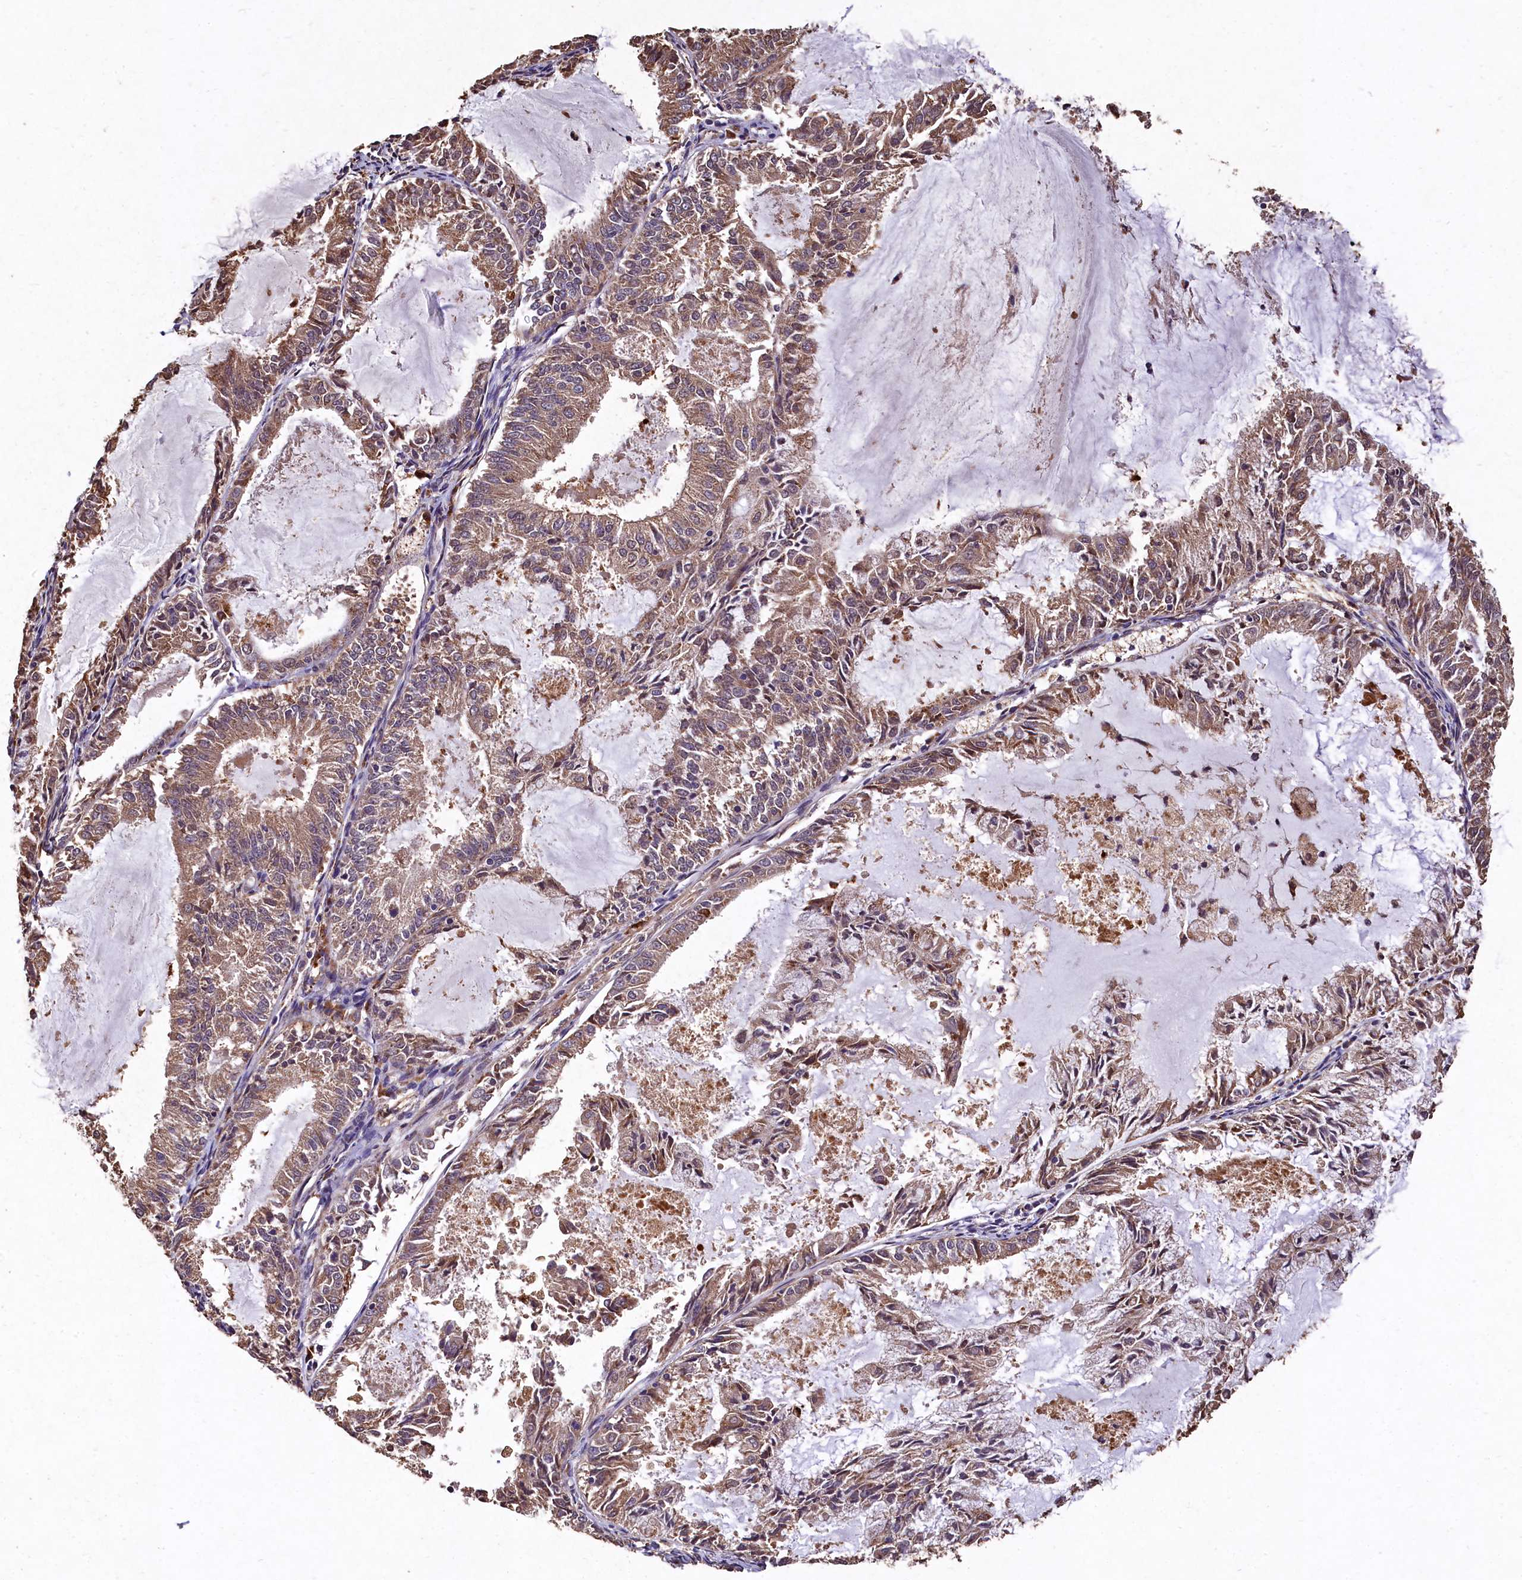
{"staining": {"intensity": "moderate", "quantity": ">75%", "location": "cytoplasmic/membranous"}, "tissue": "endometrial cancer", "cell_type": "Tumor cells", "image_type": "cancer", "snomed": [{"axis": "morphology", "description": "Adenocarcinoma, NOS"}, {"axis": "topography", "description": "Endometrium"}], "caption": "This is an image of immunohistochemistry (IHC) staining of endometrial cancer, which shows moderate staining in the cytoplasmic/membranous of tumor cells.", "gene": "LSM4", "patient": {"sex": "female", "age": 57}}